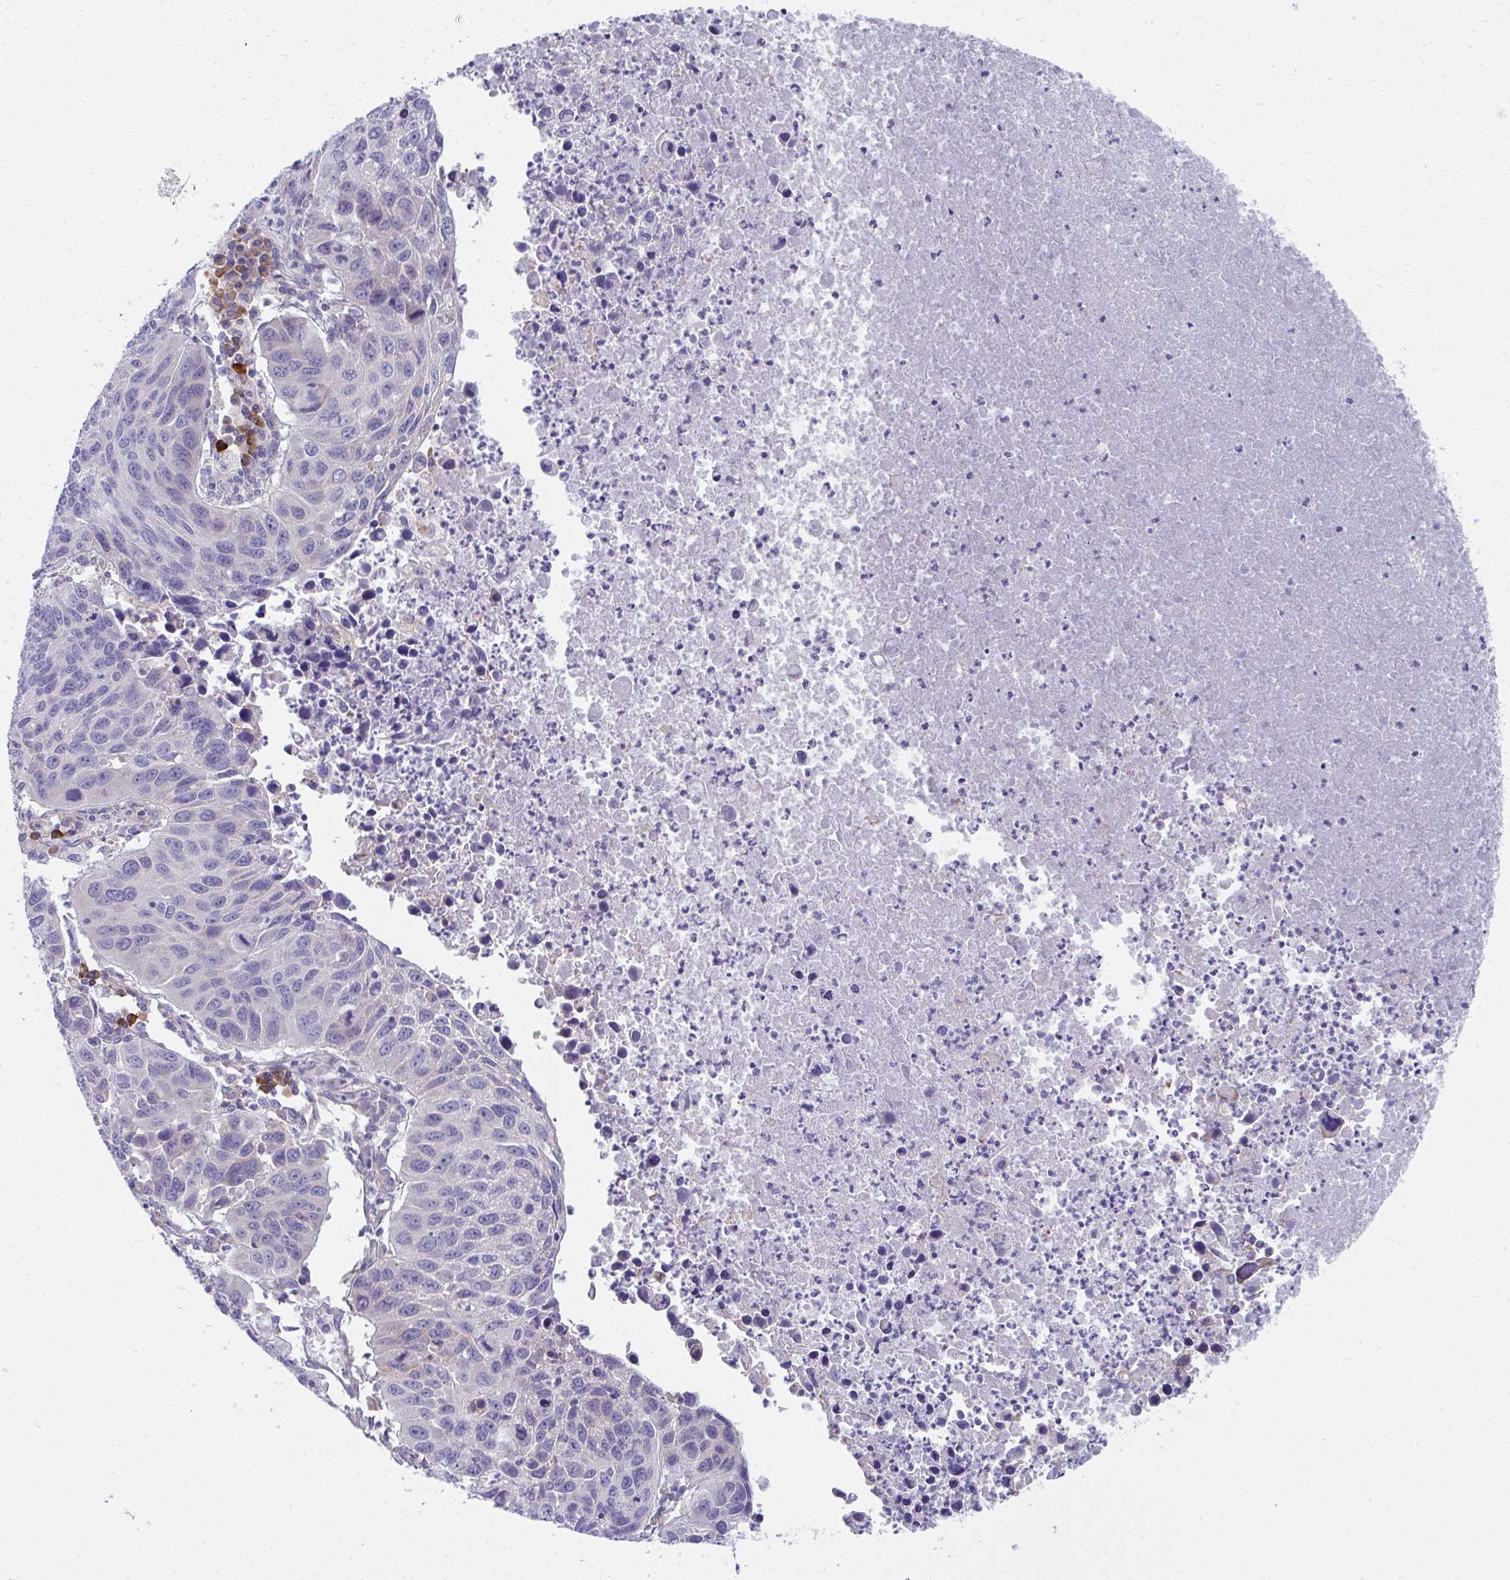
{"staining": {"intensity": "negative", "quantity": "none", "location": "none"}, "tissue": "lung cancer", "cell_type": "Tumor cells", "image_type": "cancer", "snomed": [{"axis": "morphology", "description": "Squamous cell carcinoma, NOS"}, {"axis": "topography", "description": "Lung"}], "caption": "Immunohistochemistry photomicrograph of neoplastic tissue: lung cancer (squamous cell carcinoma) stained with DAB (3,3'-diaminobenzidine) shows no significant protein expression in tumor cells.", "gene": "FASLG", "patient": {"sex": "female", "age": 61}}